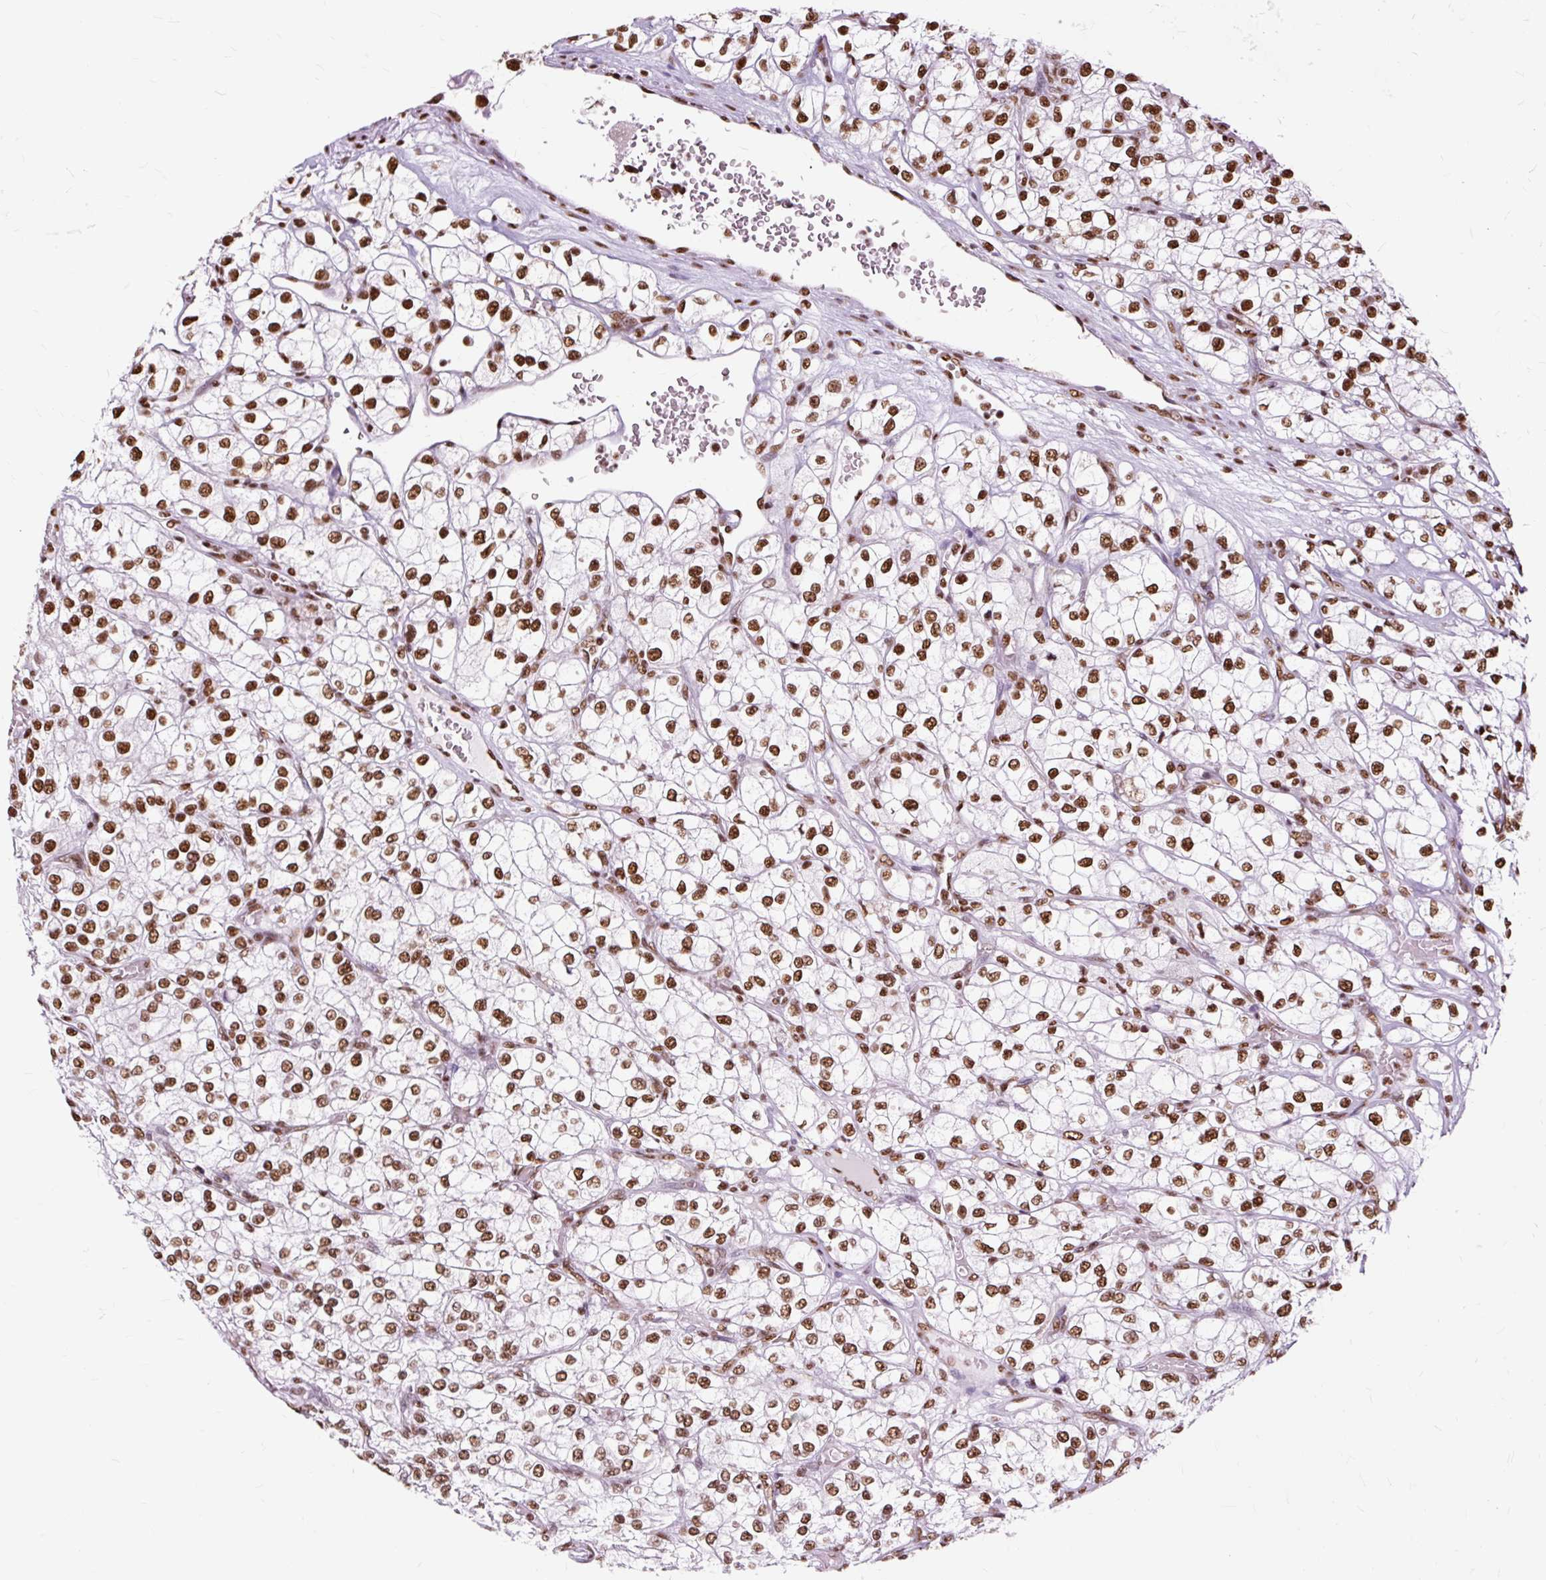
{"staining": {"intensity": "strong", "quantity": ">75%", "location": "nuclear"}, "tissue": "renal cancer", "cell_type": "Tumor cells", "image_type": "cancer", "snomed": [{"axis": "morphology", "description": "Adenocarcinoma, NOS"}, {"axis": "topography", "description": "Kidney"}], "caption": "Immunohistochemistry image of neoplastic tissue: human renal cancer stained using immunohistochemistry (IHC) displays high levels of strong protein expression localized specifically in the nuclear of tumor cells, appearing as a nuclear brown color.", "gene": "XRCC6", "patient": {"sex": "male", "age": 80}}